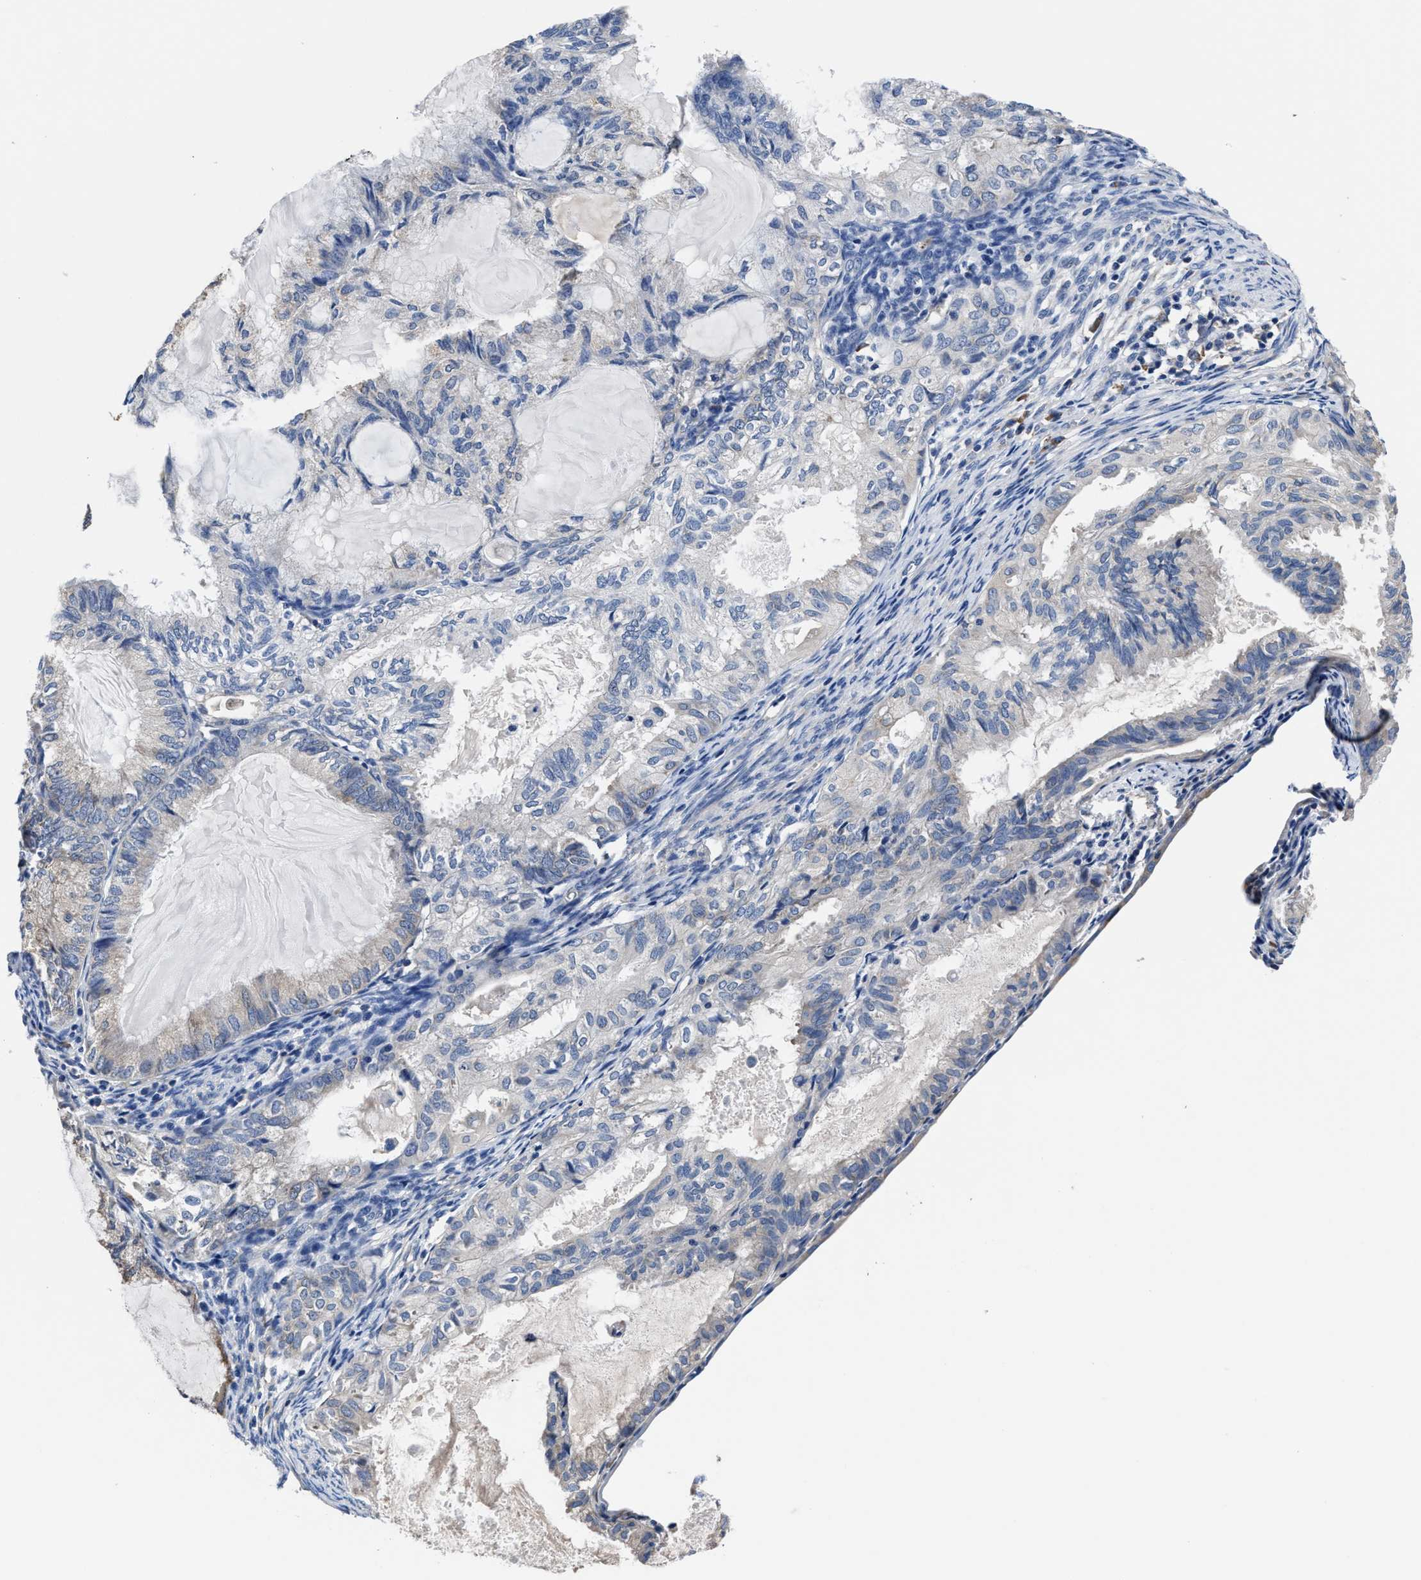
{"staining": {"intensity": "weak", "quantity": "<25%", "location": "cytoplasmic/membranous"}, "tissue": "cervical cancer", "cell_type": "Tumor cells", "image_type": "cancer", "snomed": [{"axis": "morphology", "description": "Normal tissue, NOS"}, {"axis": "morphology", "description": "Adenocarcinoma, NOS"}, {"axis": "topography", "description": "Cervix"}, {"axis": "topography", "description": "Endometrium"}], "caption": "Immunohistochemical staining of cervical adenocarcinoma displays no significant positivity in tumor cells. (DAB (3,3'-diaminobenzidine) immunohistochemistry (IHC), high magnification).", "gene": "SRPK2", "patient": {"sex": "female", "age": 86}}